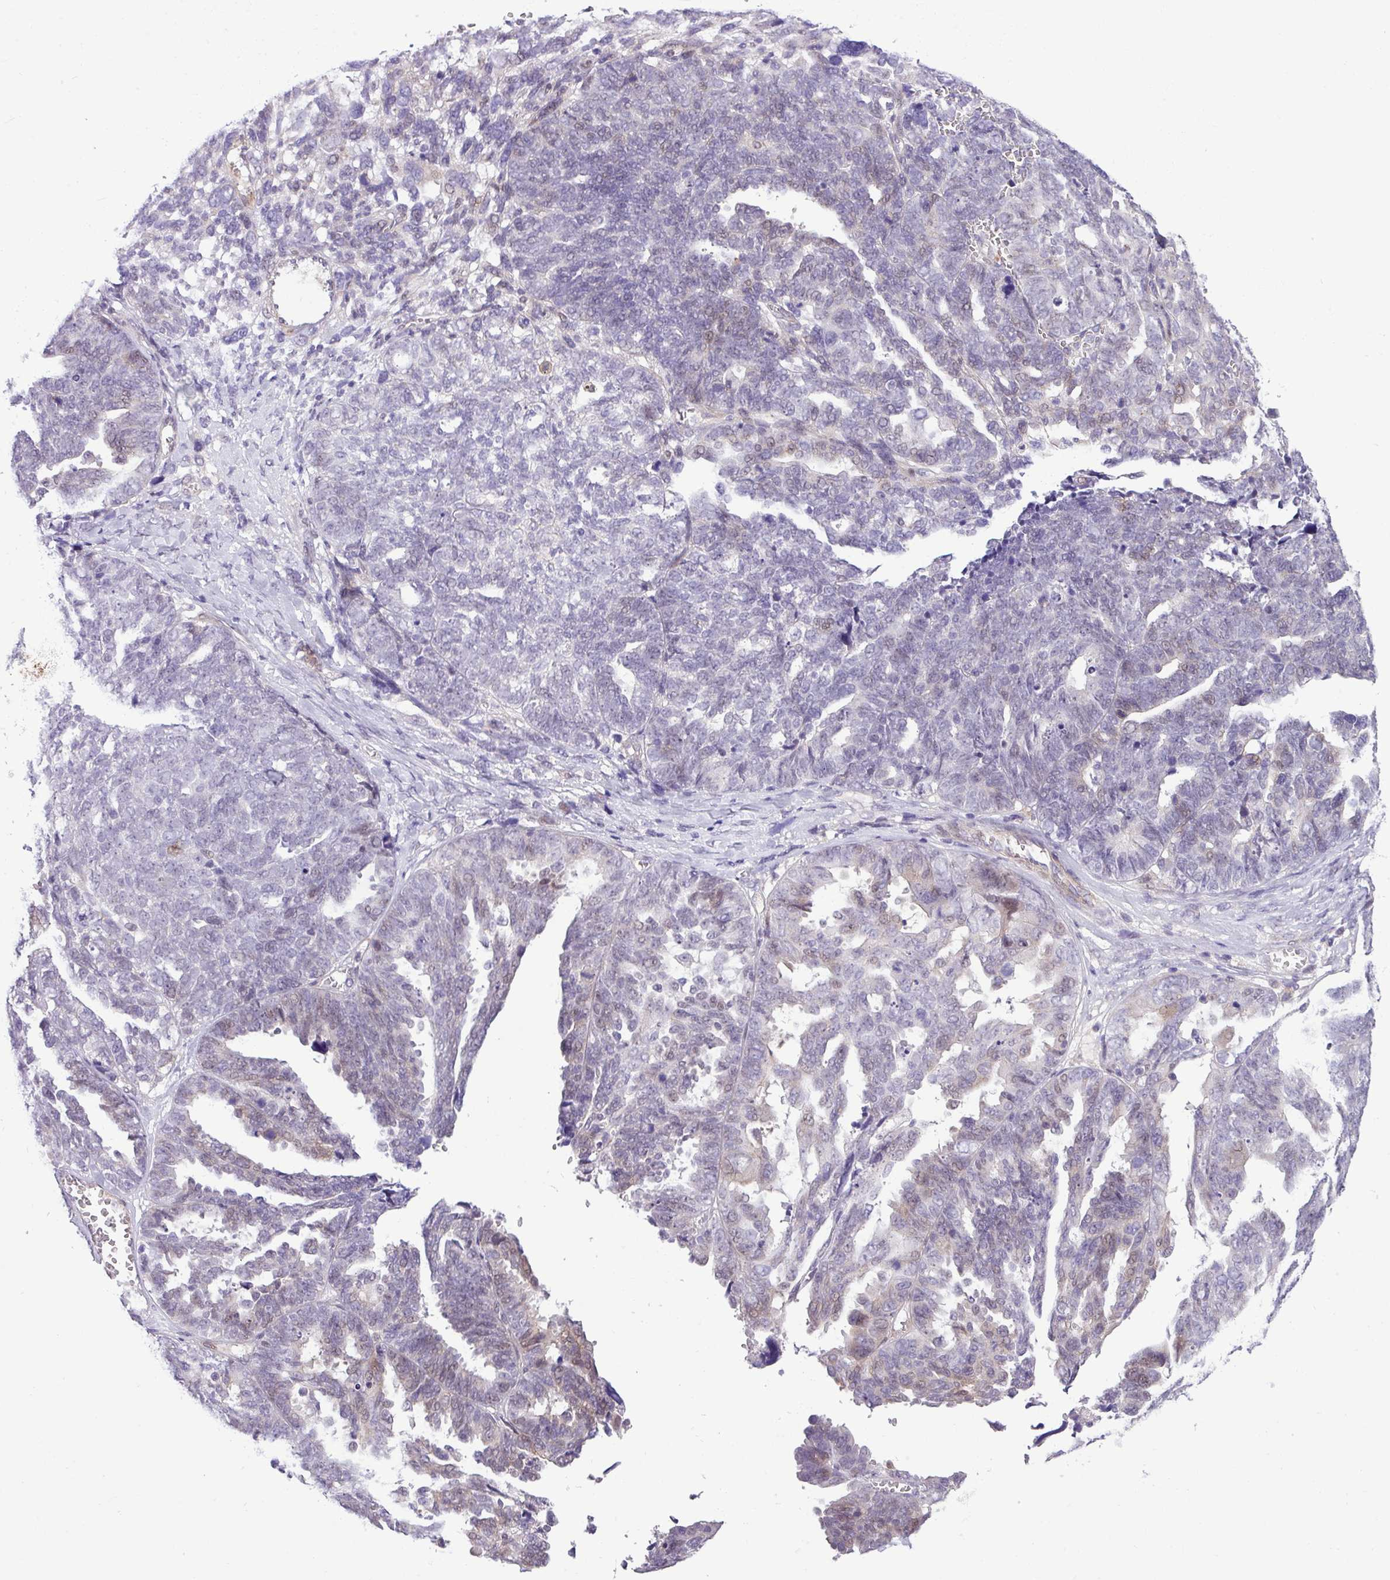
{"staining": {"intensity": "weak", "quantity": "<25%", "location": "nuclear"}, "tissue": "ovarian cancer", "cell_type": "Tumor cells", "image_type": "cancer", "snomed": [{"axis": "morphology", "description": "Cystadenocarcinoma, serous, NOS"}, {"axis": "topography", "description": "Ovary"}], "caption": "DAB (3,3'-diaminobenzidine) immunohistochemical staining of human ovarian cancer (serous cystadenocarcinoma) displays no significant staining in tumor cells. Brightfield microscopy of immunohistochemistry stained with DAB (3,3'-diaminobenzidine) (brown) and hematoxylin (blue), captured at high magnification.", "gene": "YLPM1", "patient": {"sex": "female", "age": 79}}